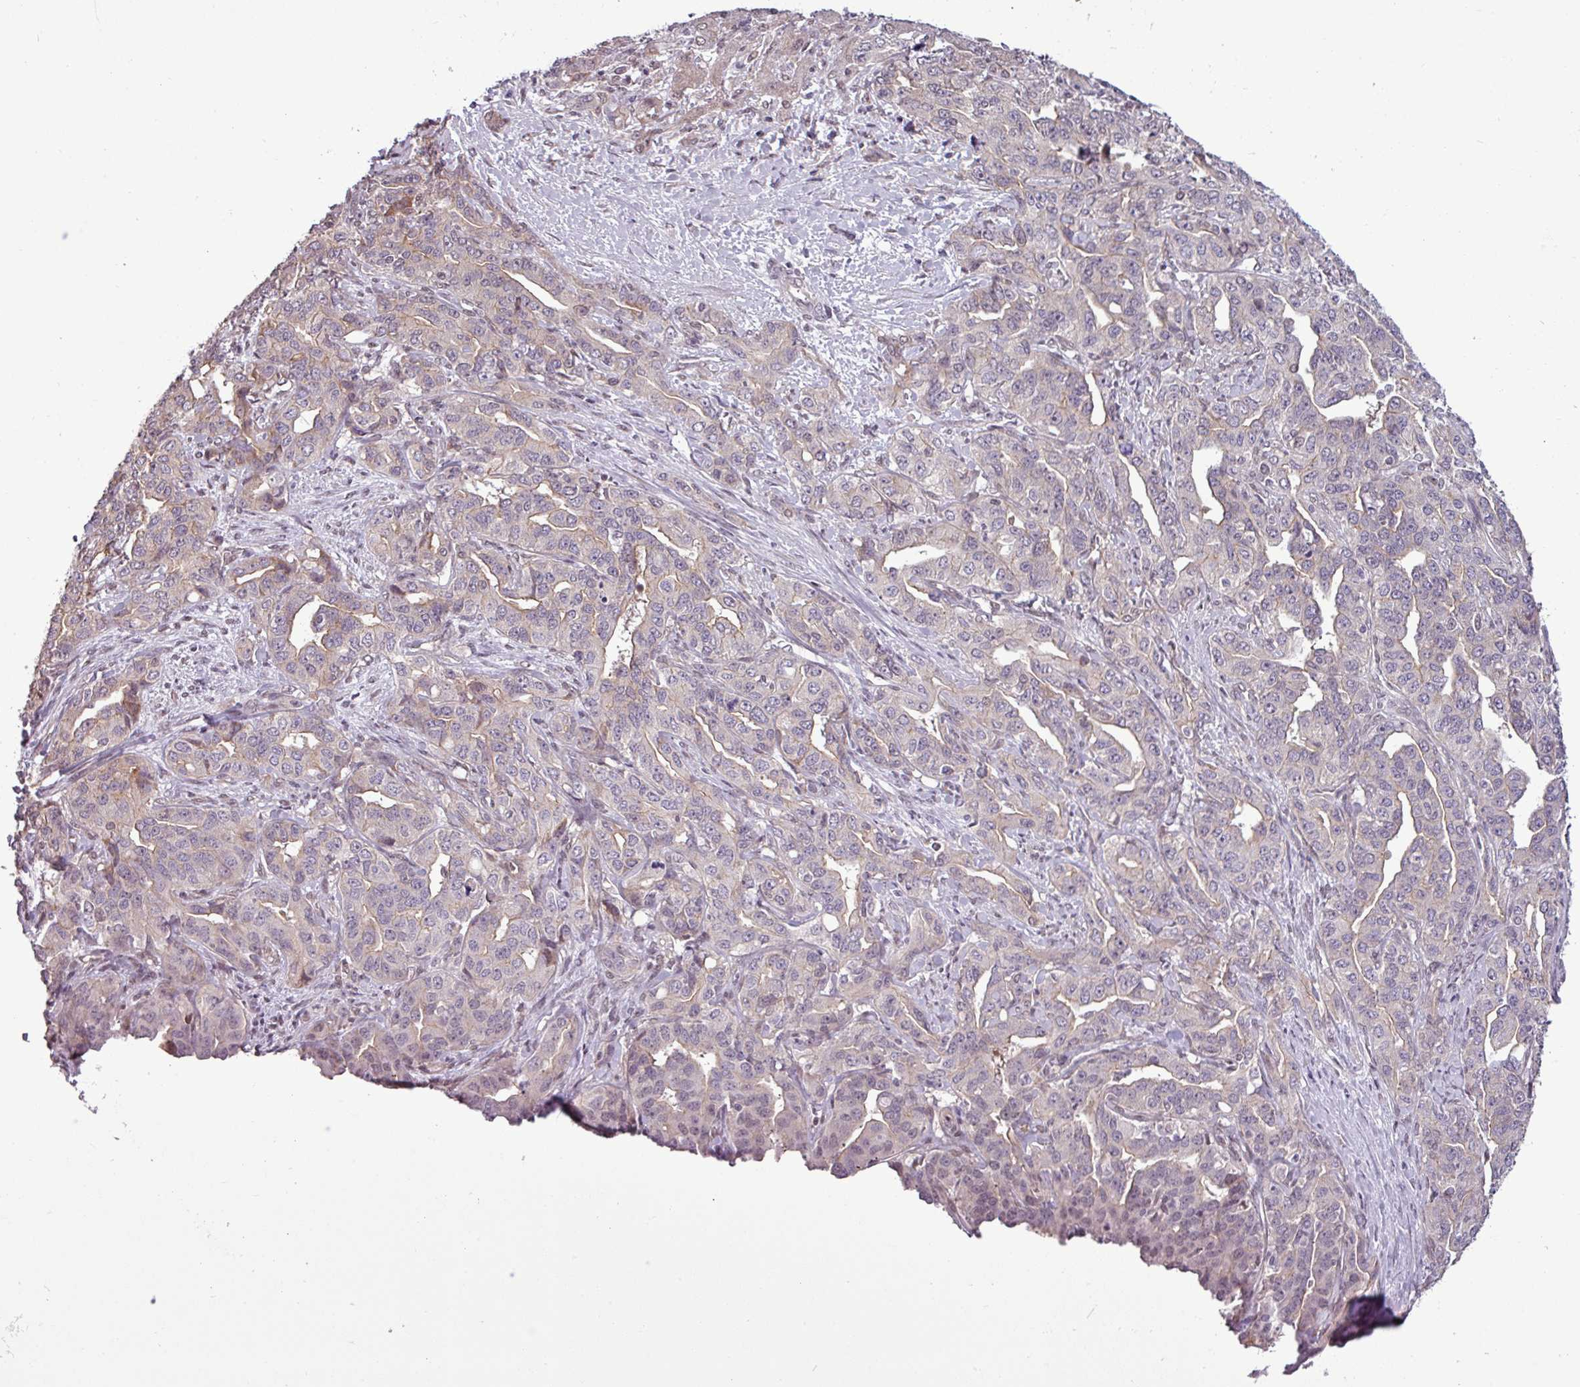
{"staining": {"intensity": "negative", "quantity": "none", "location": "none"}, "tissue": "liver cancer", "cell_type": "Tumor cells", "image_type": "cancer", "snomed": [{"axis": "morphology", "description": "Cholangiocarcinoma"}, {"axis": "topography", "description": "Liver"}], "caption": "Tumor cells are negative for brown protein staining in liver cholangiocarcinoma.", "gene": "GPT2", "patient": {"sex": "male", "age": 59}}